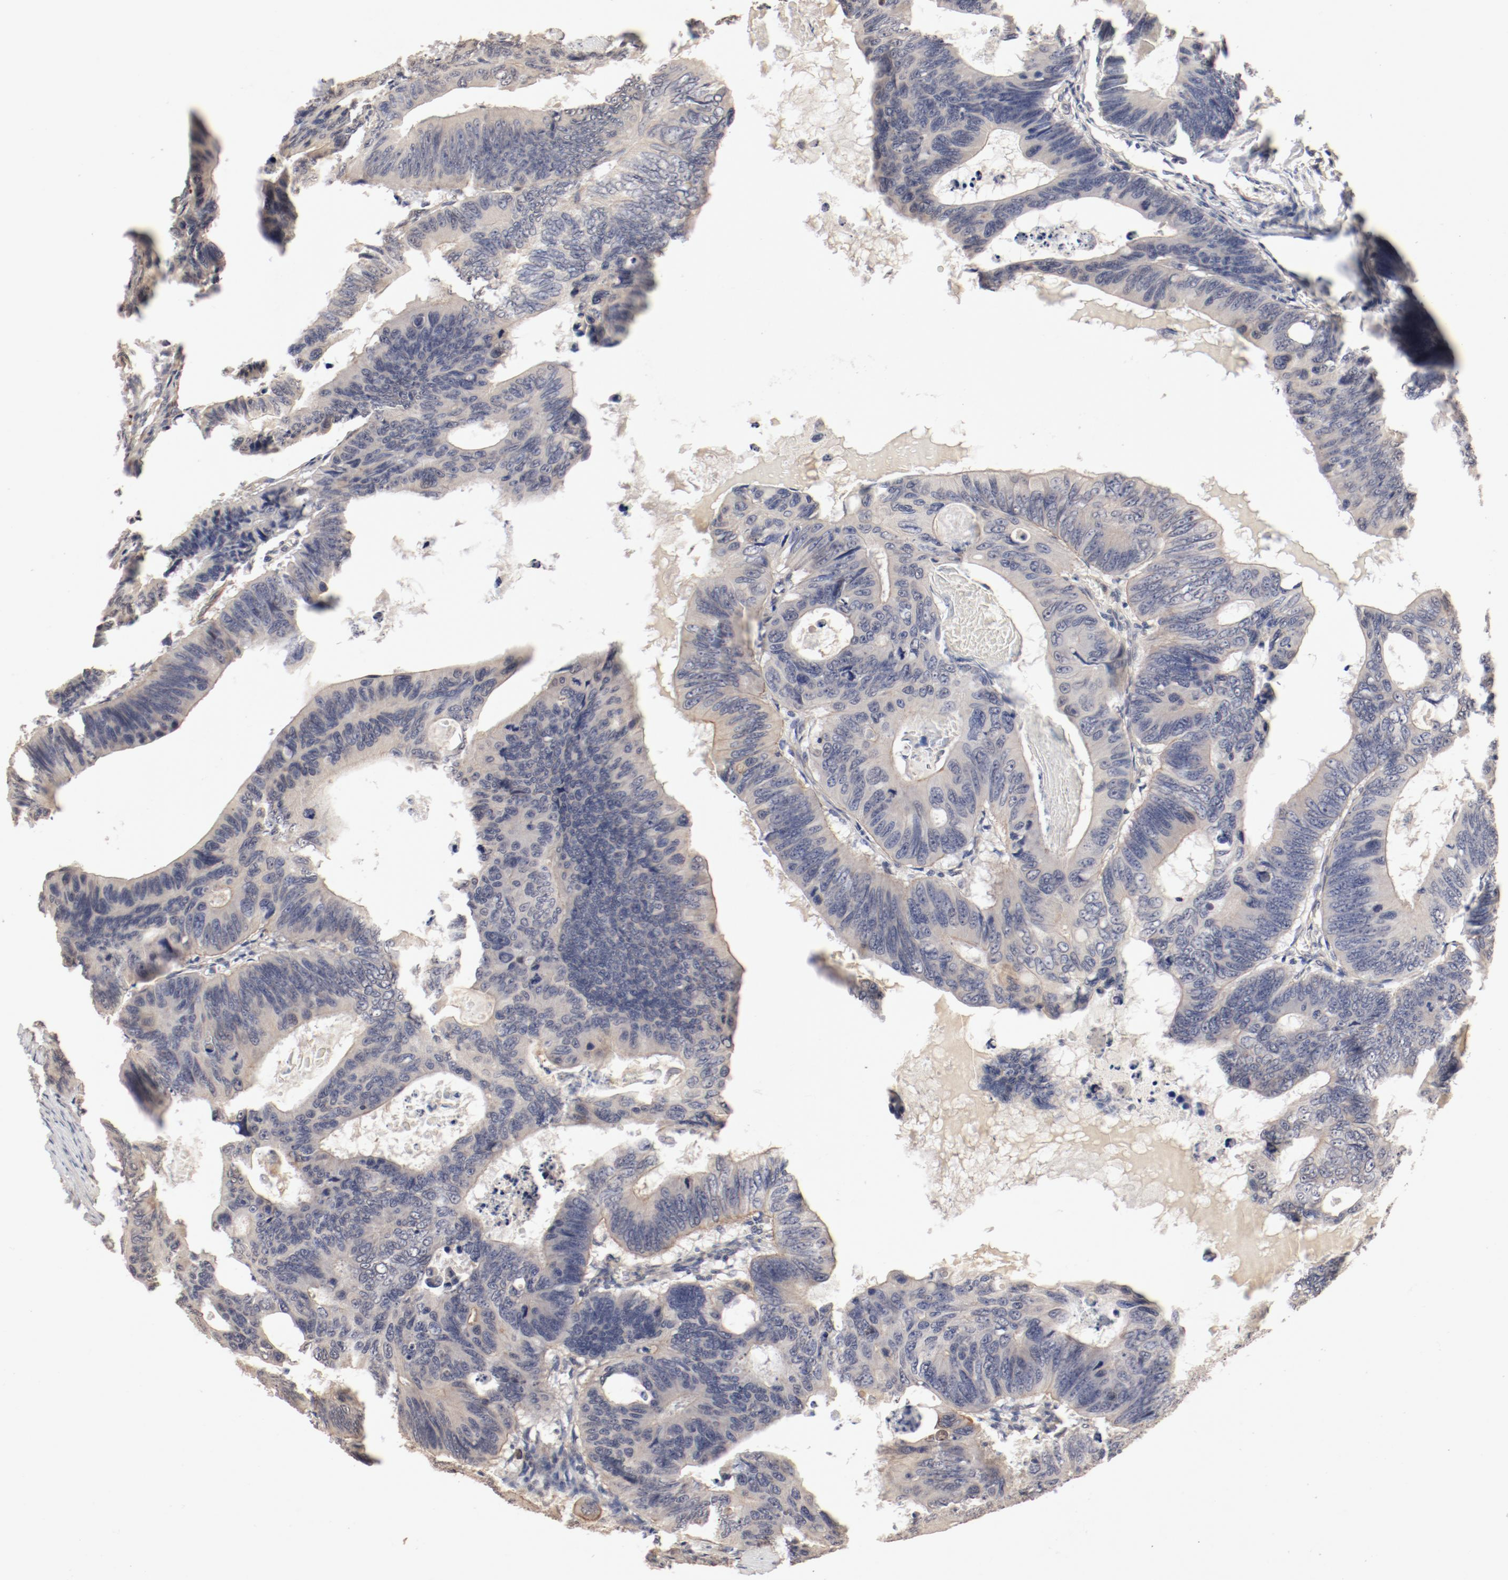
{"staining": {"intensity": "moderate", "quantity": ">75%", "location": "cytoplasmic/membranous"}, "tissue": "colorectal cancer", "cell_type": "Tumor cells", "image_type": "cancer", "snomed": [{"axis": "morphology", "description": "Adenocarcinoma, NOS"}, {"axis": "topography", "description": "Colon"}], "caption": "Immunohistochemical staining of colorectal cancer (adenocarcinoma) demonstrates medium levels of moderate cytoplasmic/membranous expression in approximately >75% of tumor cells.", "gene": "IL3RA", "patient": {"sex": "female", "age": 55}}